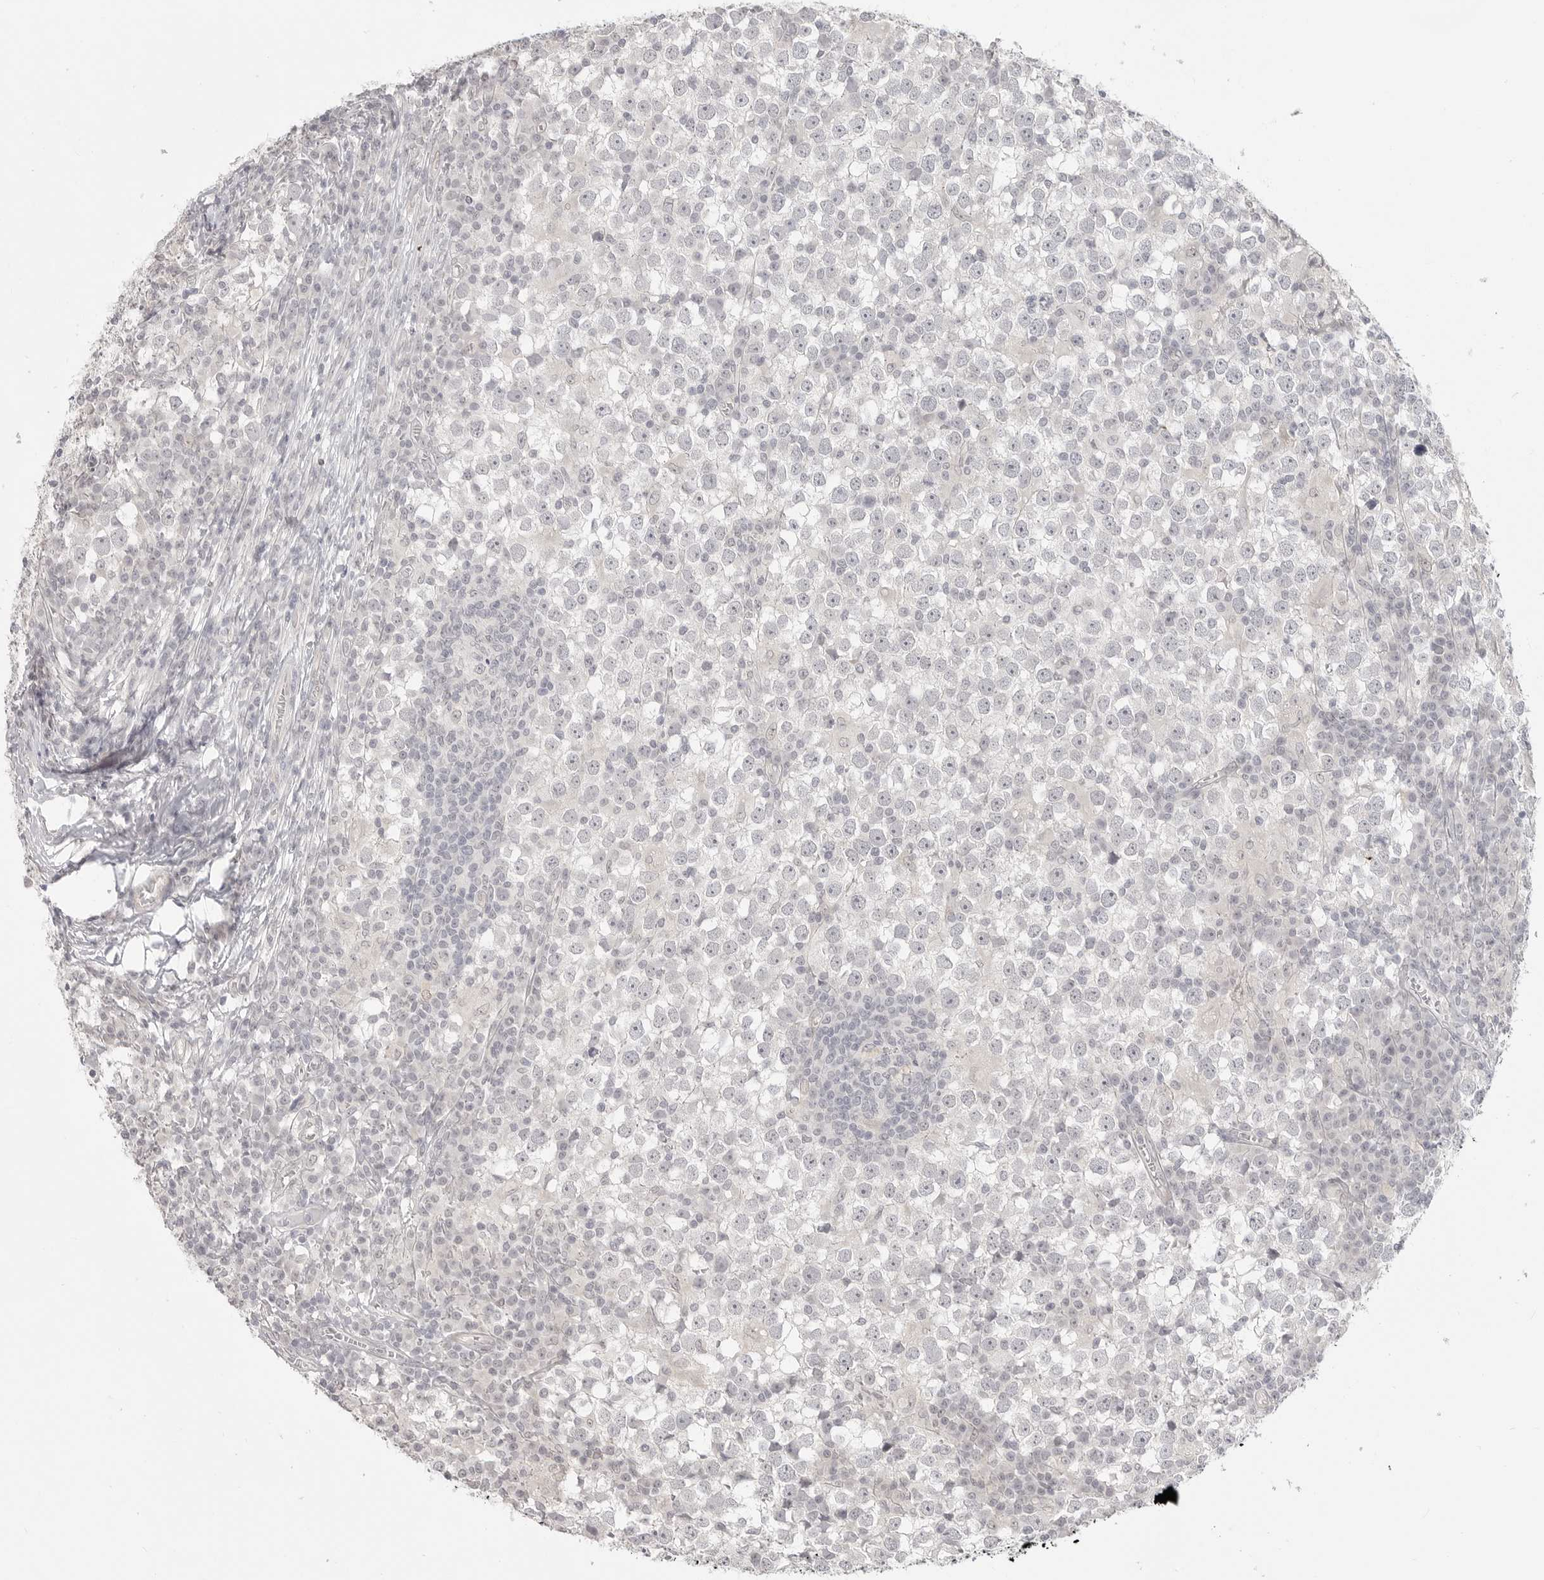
{"staining": {"intensity": "negative", "quantity": "none", "location": "none"}, "tissue": "testis cancer", "cell_type": "Tumor cells", "image_type": "cancer", "snomed": [{"axis": "morphology", "description": "Seminoma, NOS"}, {"axis": "topography", "description": "Testis"}], "caption": "The image exhibits no staining of tumor cells in testis cancer (seminoma).", "gene": "KLK11", "patient": {"sex": "male", "age": 65}}